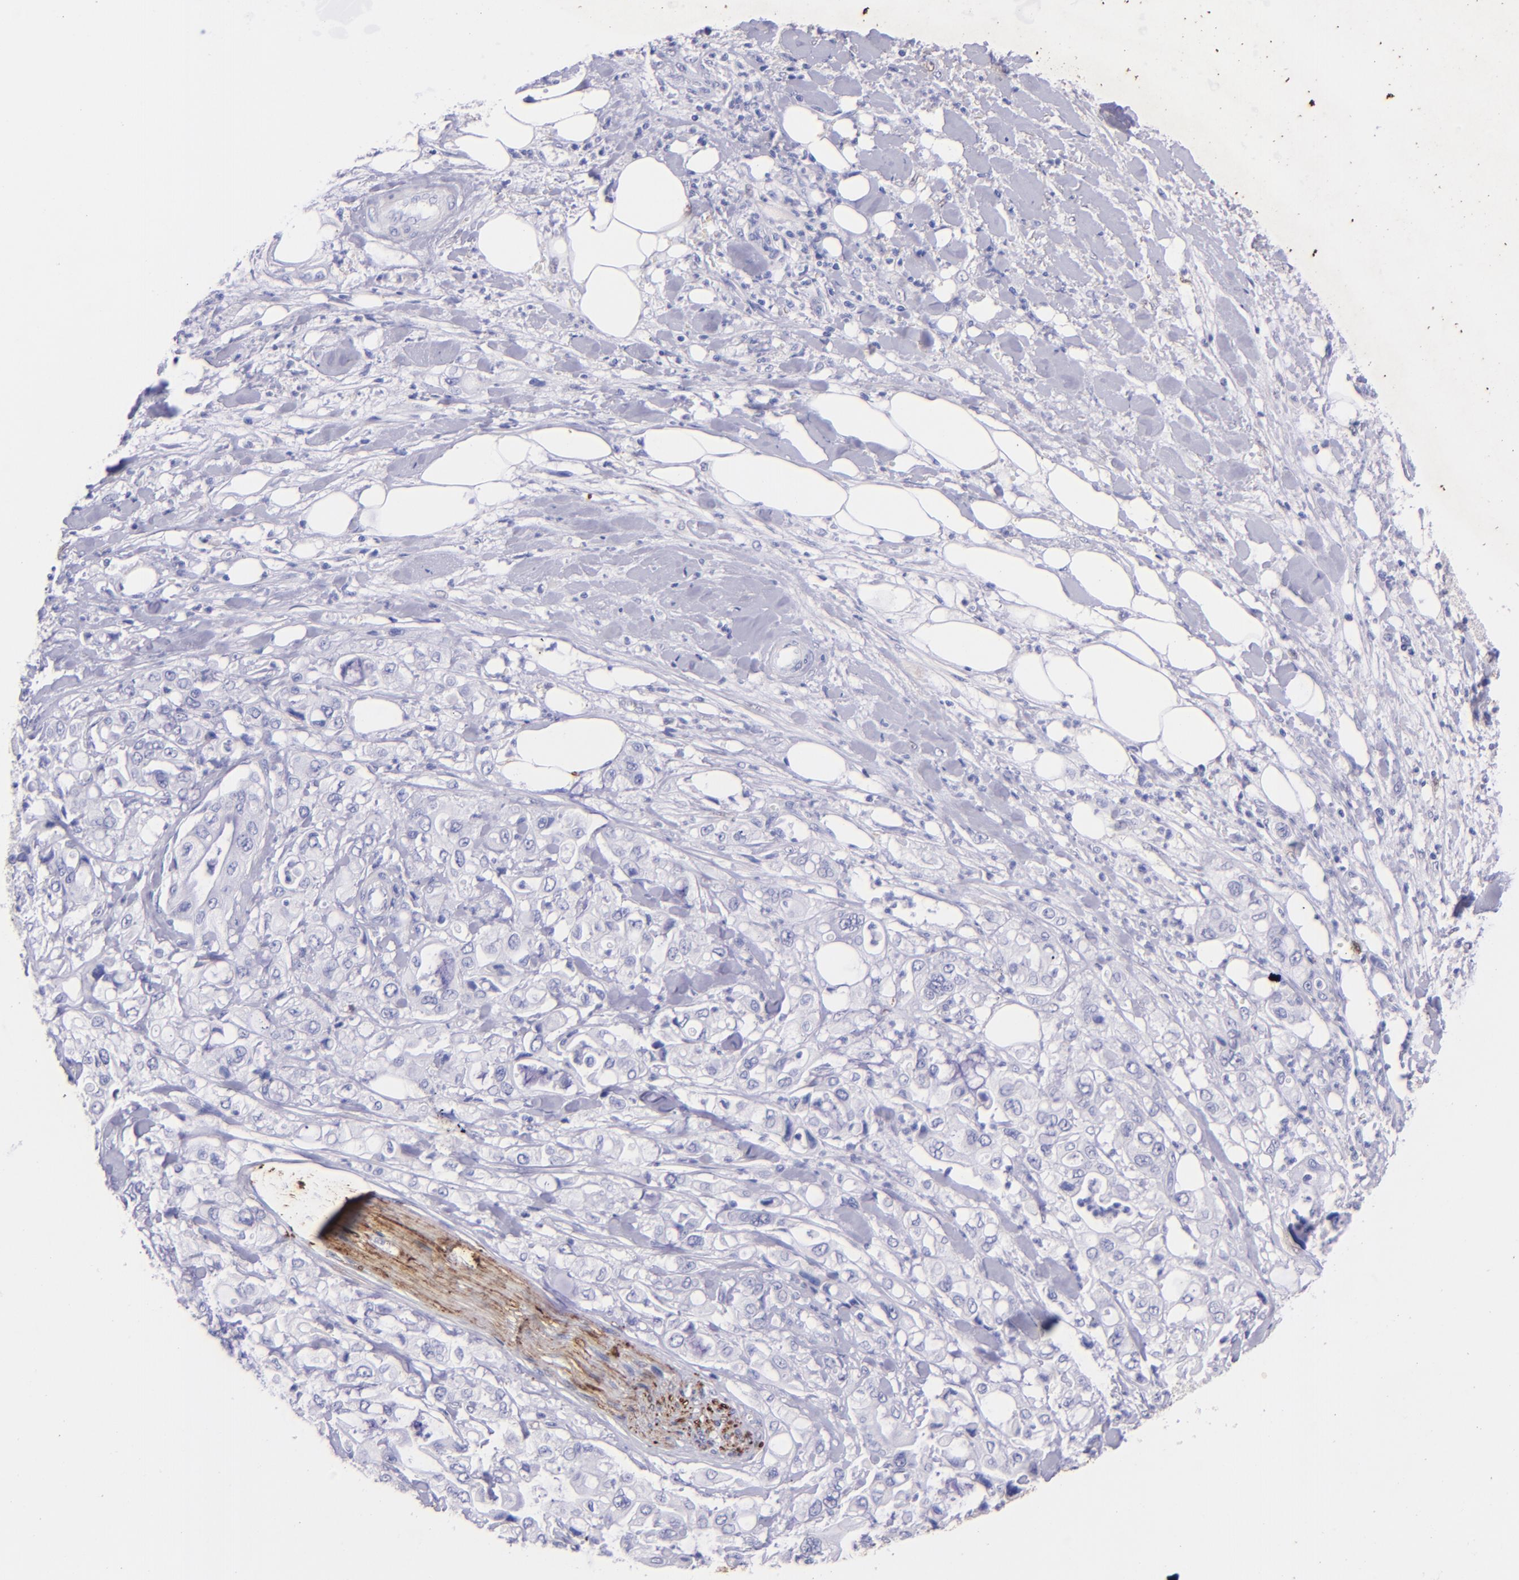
{"staining": {"intensity": "negative", "quantity": "none", "location": "none"}, "tissue": "pancreatic cancer", "cell_type": "Tumor cells", "image_type": "cancer", "snomed": [{"axis": "morphology", "description": "Adenocarcinoma, NOS"}, {"axis": "topography", "description": "Pancreas"}], "caption": "Tumor cells are negative for brown protein staining in pancreatic cancer.", "gene": "UCHL1", "patient": {"sex": "male", "age": 70}}